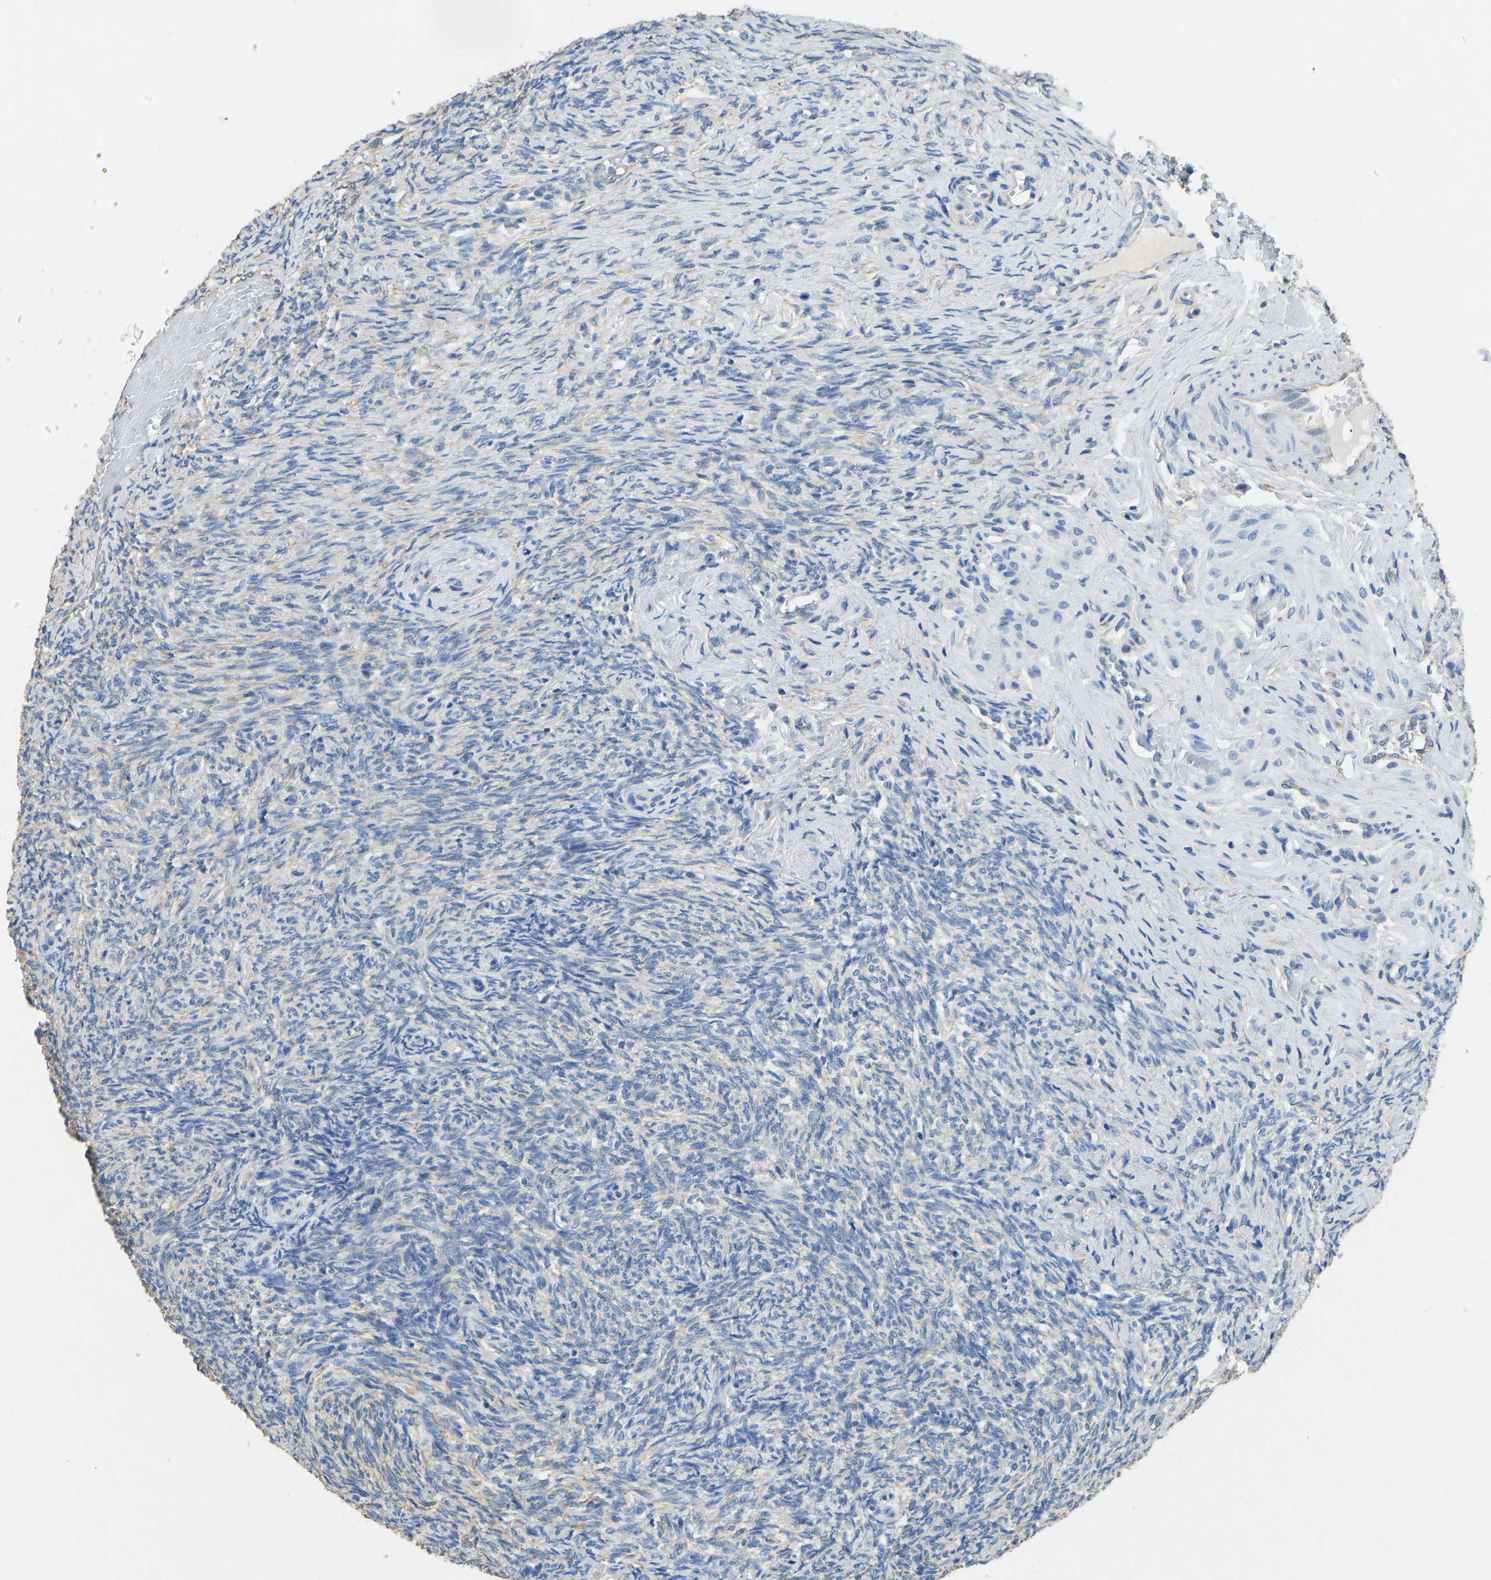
{"staining": {"intensity": "weak", "quantity": "<25%", "location": "cytoplasmic/membranous"}, "tissue": "ovary", "cell_type": "Follicle cells", "image_type": "normal", "snomed": [{"axis": "morphology", "description": "Normal tissue, NOS"}, {"axis": "topography", "description": "Ovary"}], "caption": "An immunohistochemistry photomicrograph of unremarkable ovary is shown. There is no staining in follicle cells of ovary. Brightfield microscopy of immunohistochemistry stained with DAB (brown) and hematoxylin (blue), captured at high magnification.", "gene": "TECTA", "patient": {"sex": "female", "age": 41}}